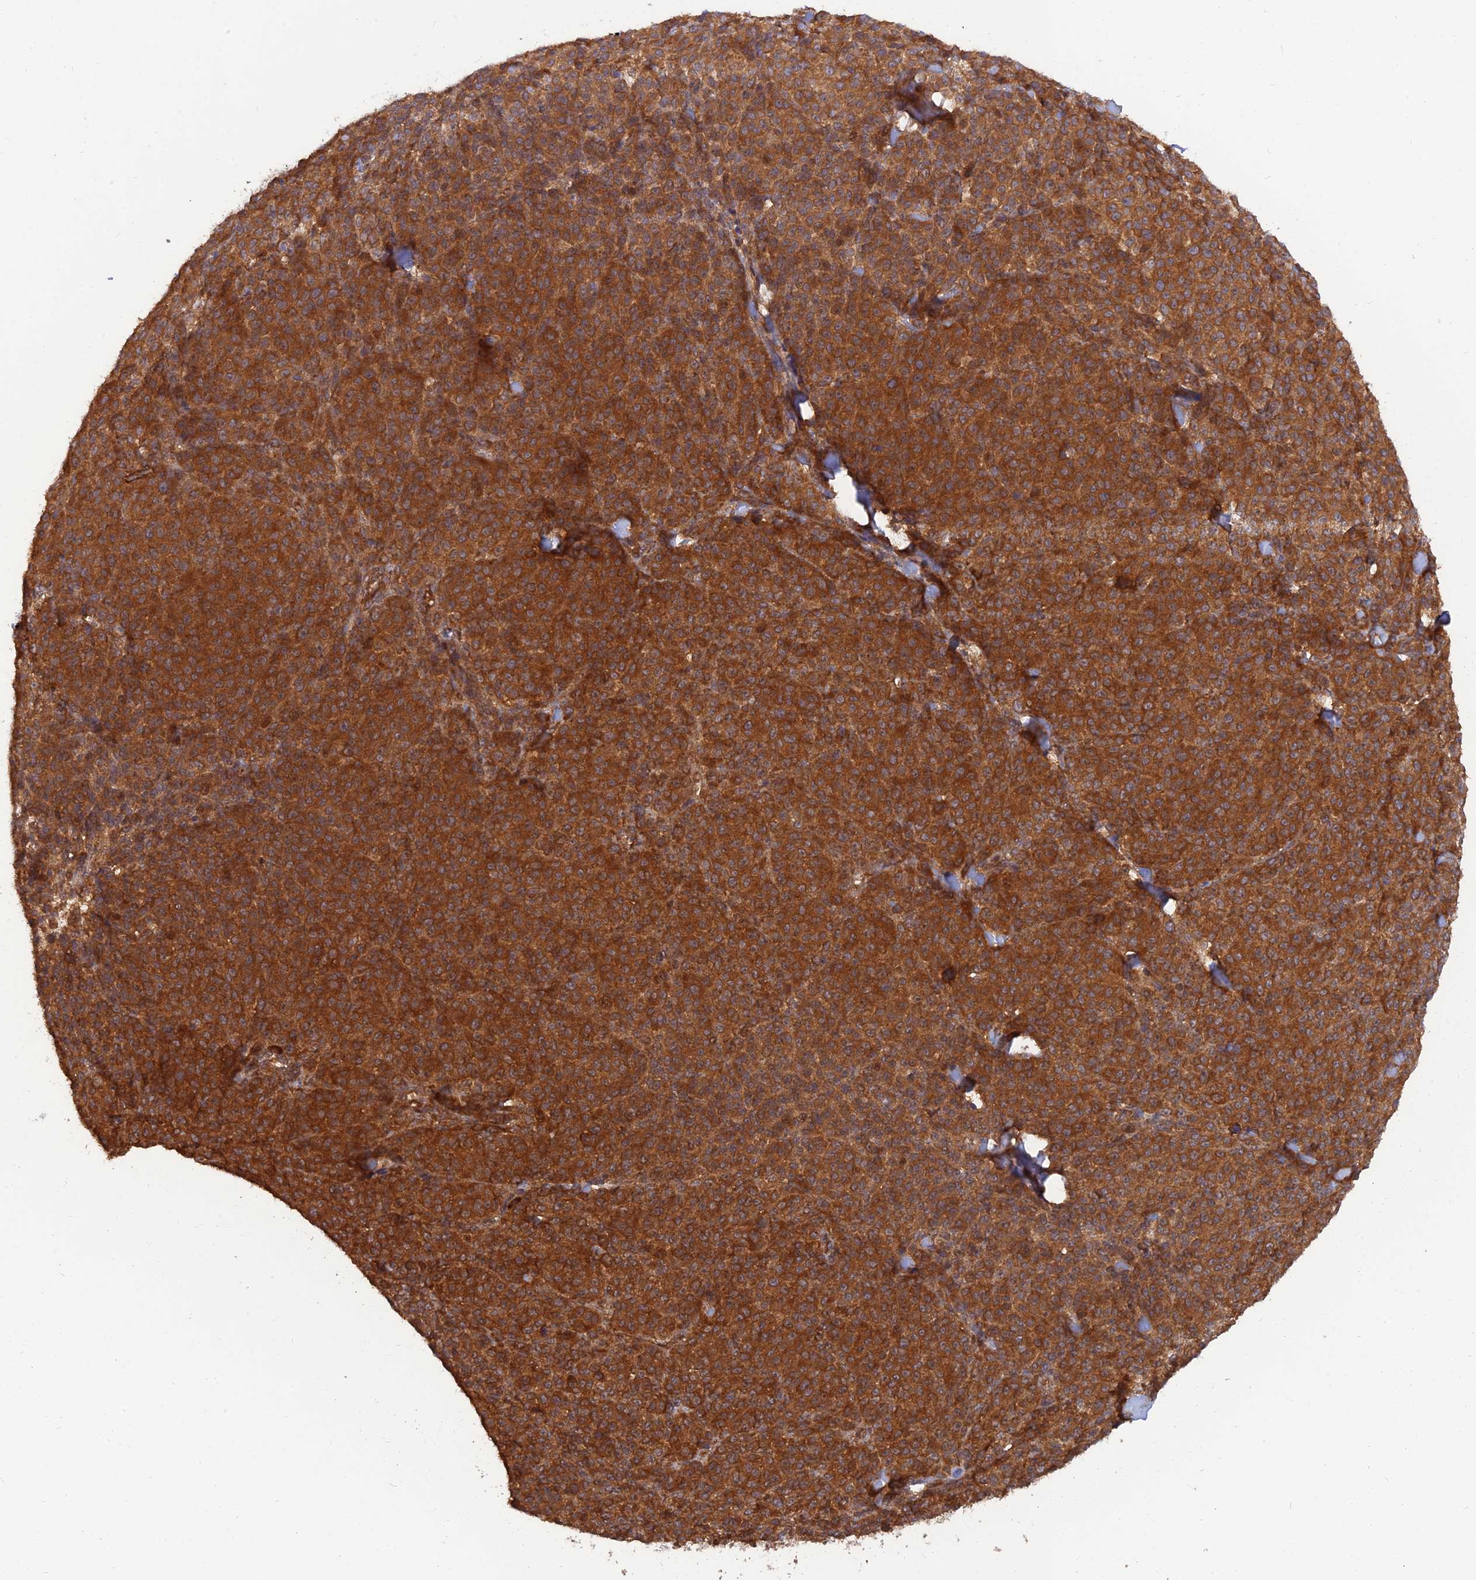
{"staining": {"intensity": "strong", "quantity": ">75%", "location": "cytoplasmic/membranous"}, "tissue": "melanoma", "cell_type": "Tumor cells", "image_type": "cancer", "snomed": [{"axis": "morphology", "description": "Normal tissue, NOS"}, {"axis": "morphology", "description": "Malignant melanoma, NOS"}, {"axis": "topography", "description": "Skin"}], "caption": "Human melanoma stained for a protein (brown) displays strong cytoplasmic/membranous positive expression in approximately >75% of tumor cells.", "gene": "RELCH", "patient": {"sex": "female", "age": 34}}